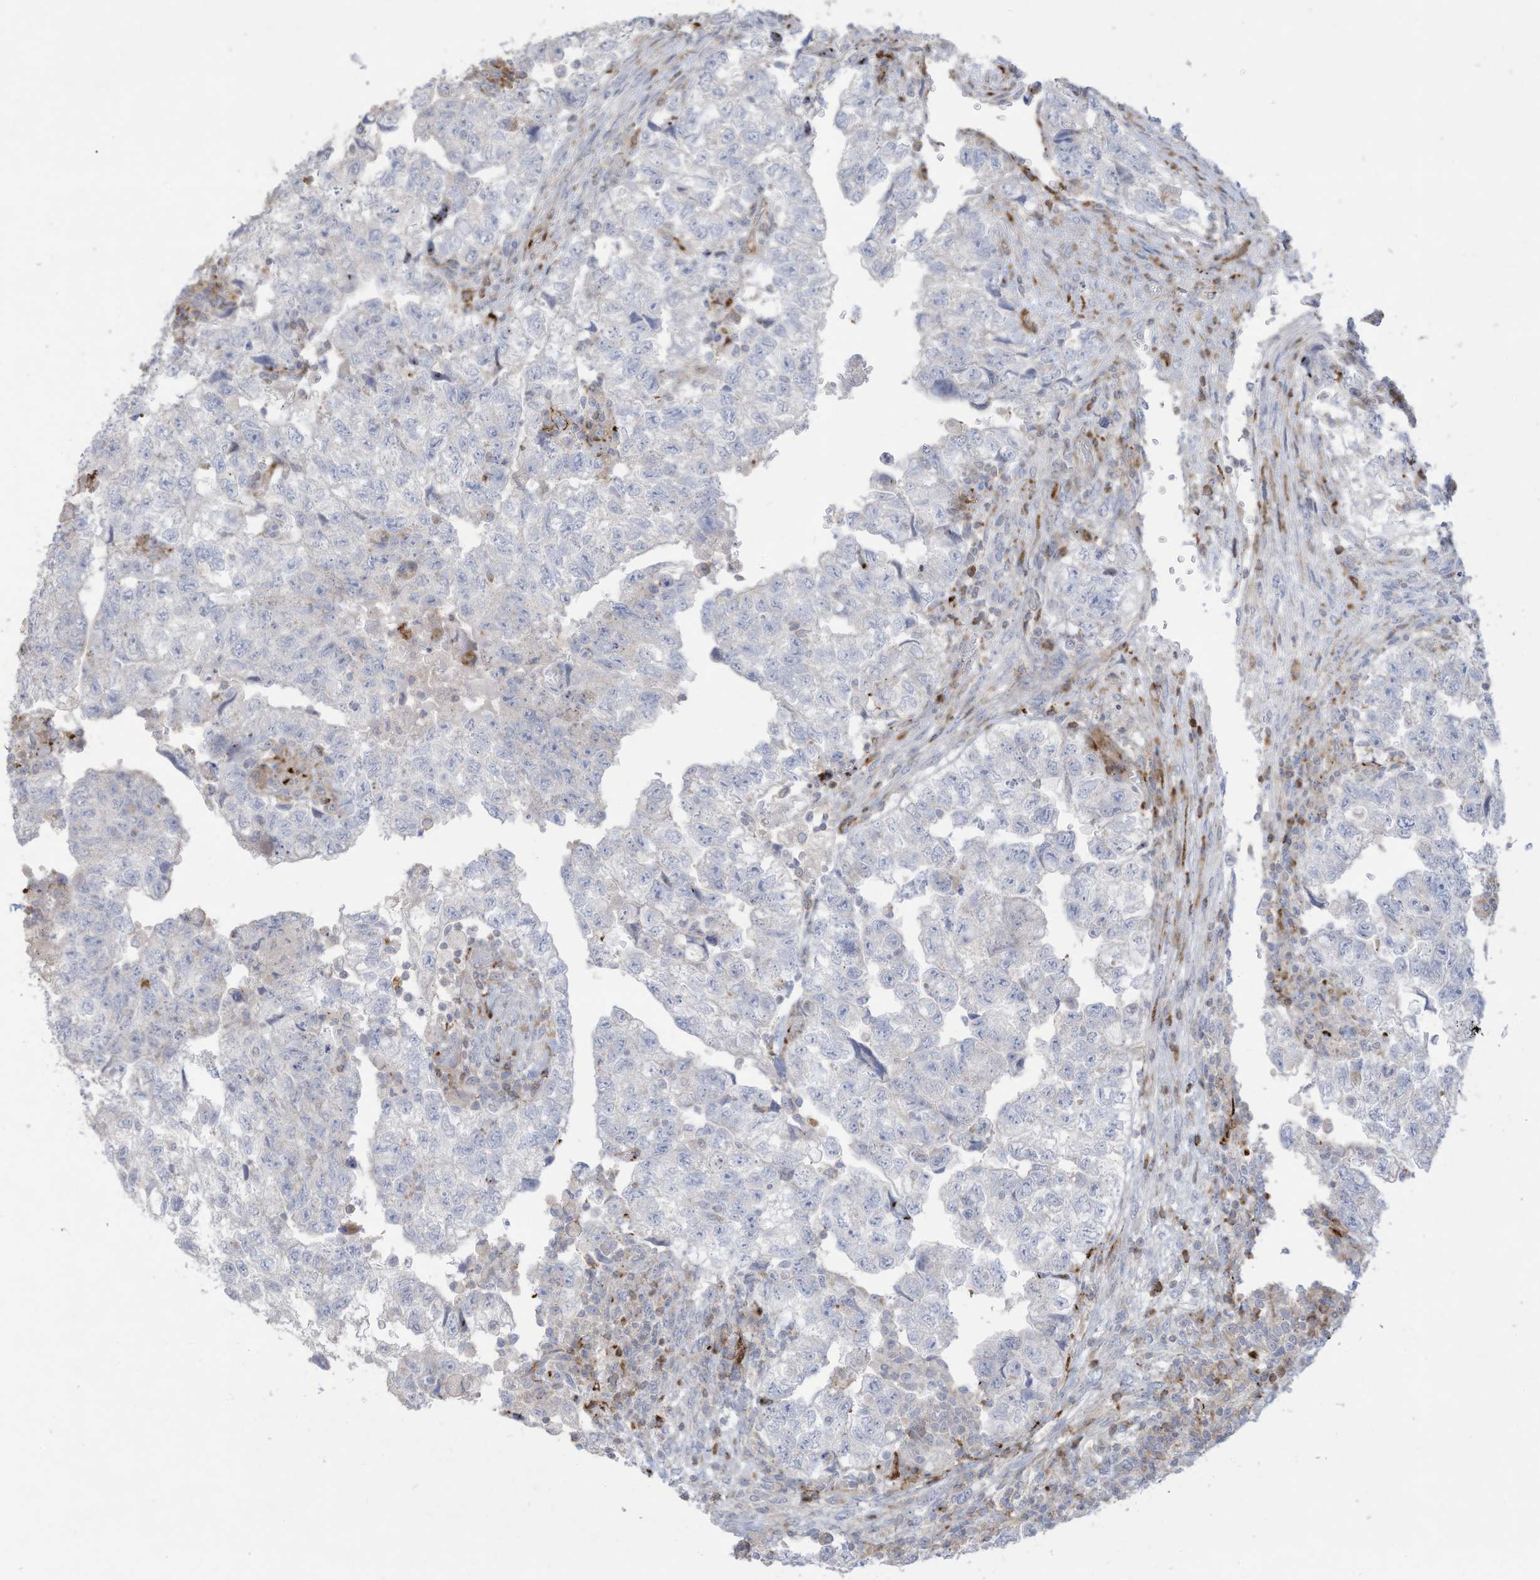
{"staining": {"intensity": "negative", "quantity": "none", "location": "none"}, "tissue": "testis cancer", "cell_type": "Tumor cells", "image_type": "cancer", "snomed": [{"axis": "morphology", "description": "Carcinoma, Embryonal, NOS"}, {"axis": "topography", "description": "Testis"}], "caption": "Tumor cells are negative for brown protein staining in embryonal carcinoma (testis).", "gene": "THNSL2", "patient": {"sex": "male", "age": 36}}